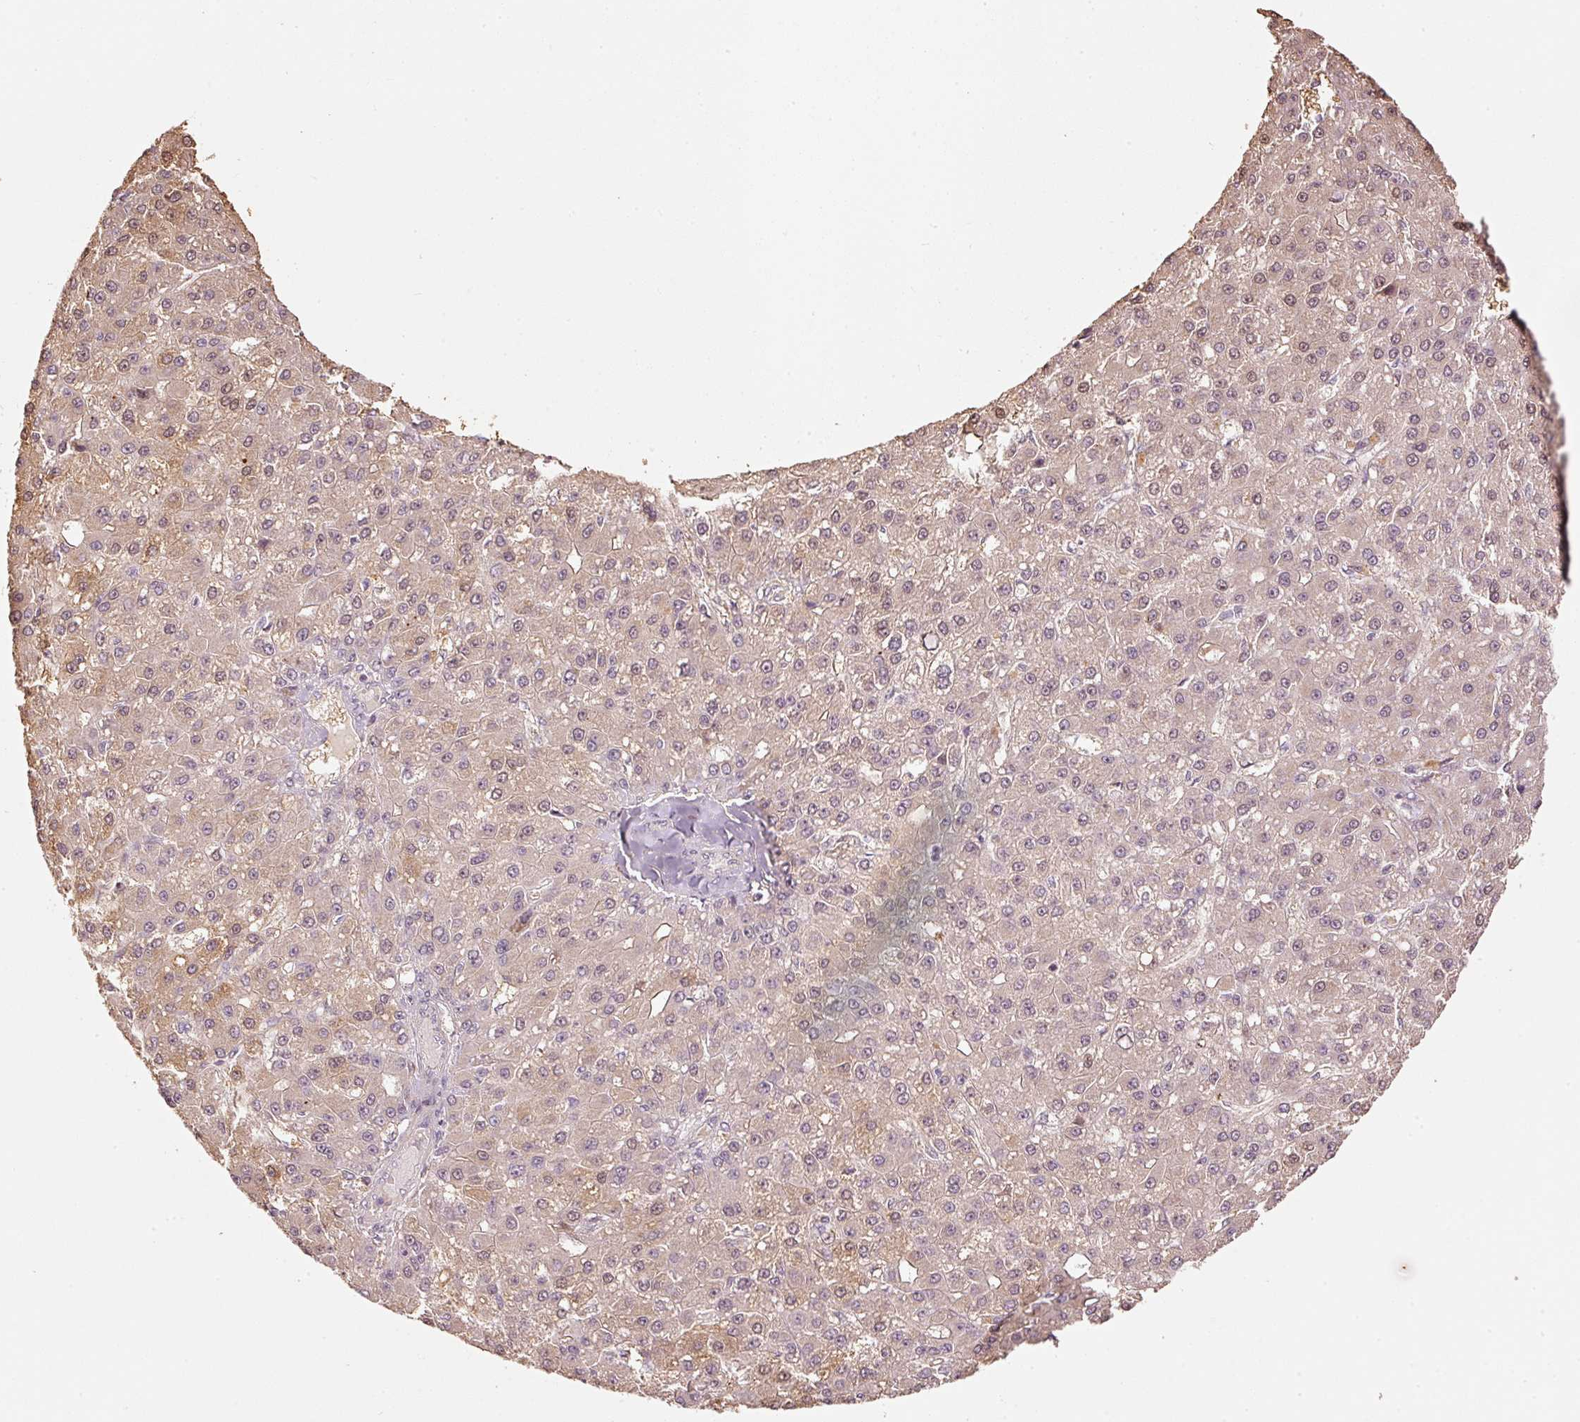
{"staining": {"intensity": "weak", "quantity": "<25%", "location": "cytoplasmic/membranous"}, "tissue": "liver cancer", "cell_type": "Tumor cells", "image_type": "cancer", "snomed": [{"axis": "morphology", "description": "Carcinoma, Hepatocellular, NOS"}, {"axis": "topography", "description": "Liver"}], "caption": "DAB immunohistochemical staining of human liver cancer (hepatocellular carcinoma) shows no significant expression in tumor cells.", "gene": "ARHGAP22", "patient": {"sex": "male", "age": 67}}